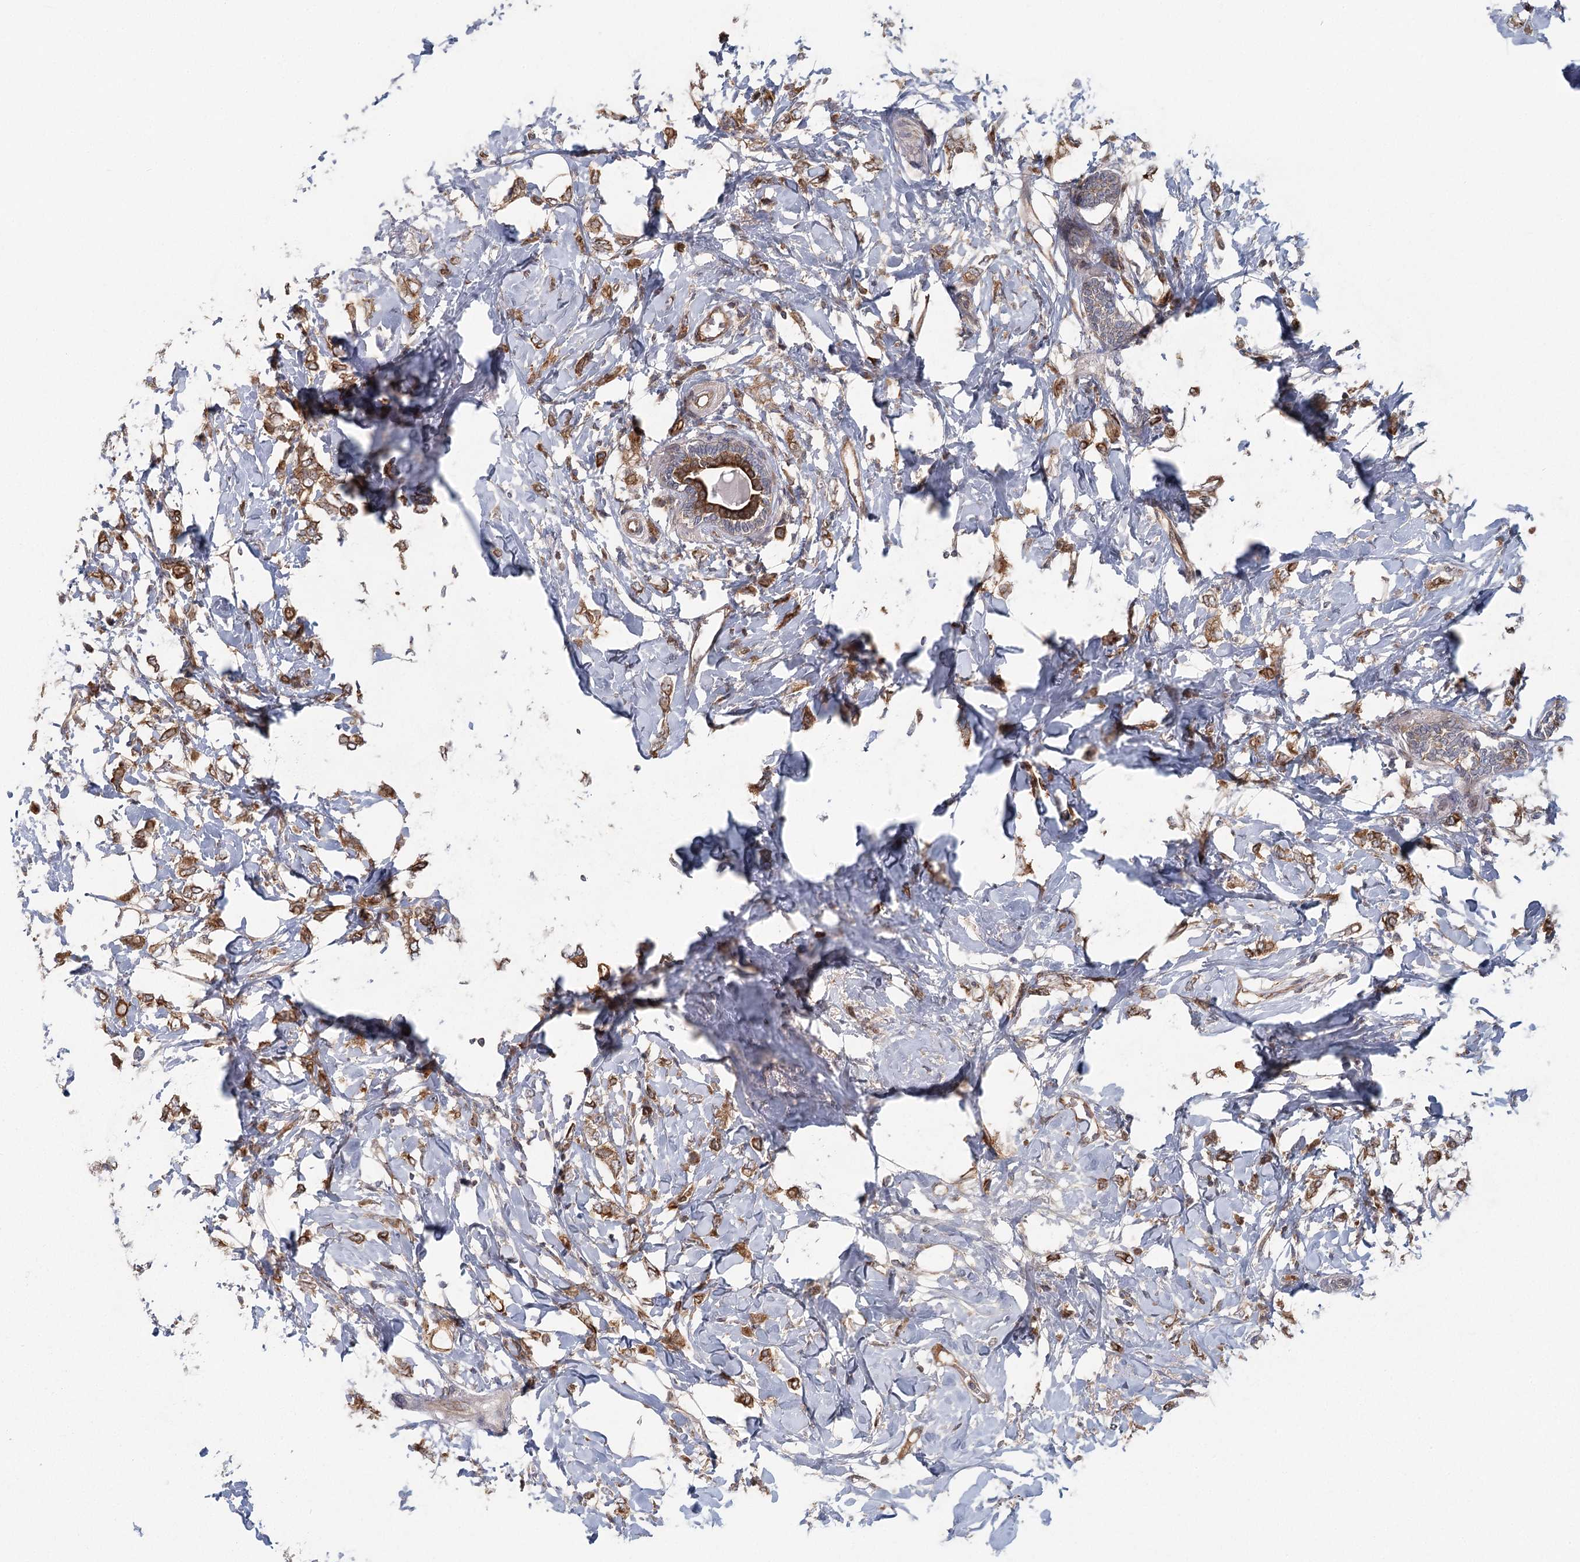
{"staining": {"intensity": "moderate", "quantity": ">75%", "location": "cytoplasmic/membranous"}, "tissue": "breast cancer", "cell_type": "Tumor cells", "image_type": "cancer", "snomed": [{"axis": "morphology", "description": "Normal tissue, NOS"}, {"axis": "morphology", "description": "Lobular carcinoma"}, {"axis": "topography", "description": "Breast"}], "caption": "Immunohistochemistry (IHC) staining of breast lobular carcinoma, which shows medium levels of moderate cytoplasmic/membranous staining in approximately >75% of tumor cells indicating moderate cytoplasmic/membranous protein expression. The staining was performed using DAB (brown) for protein detection and nuclei were counterstained in hematoxylin (blue).", "gene": "LRRC14B", "patient": {"sex": "female", "age": 47}}